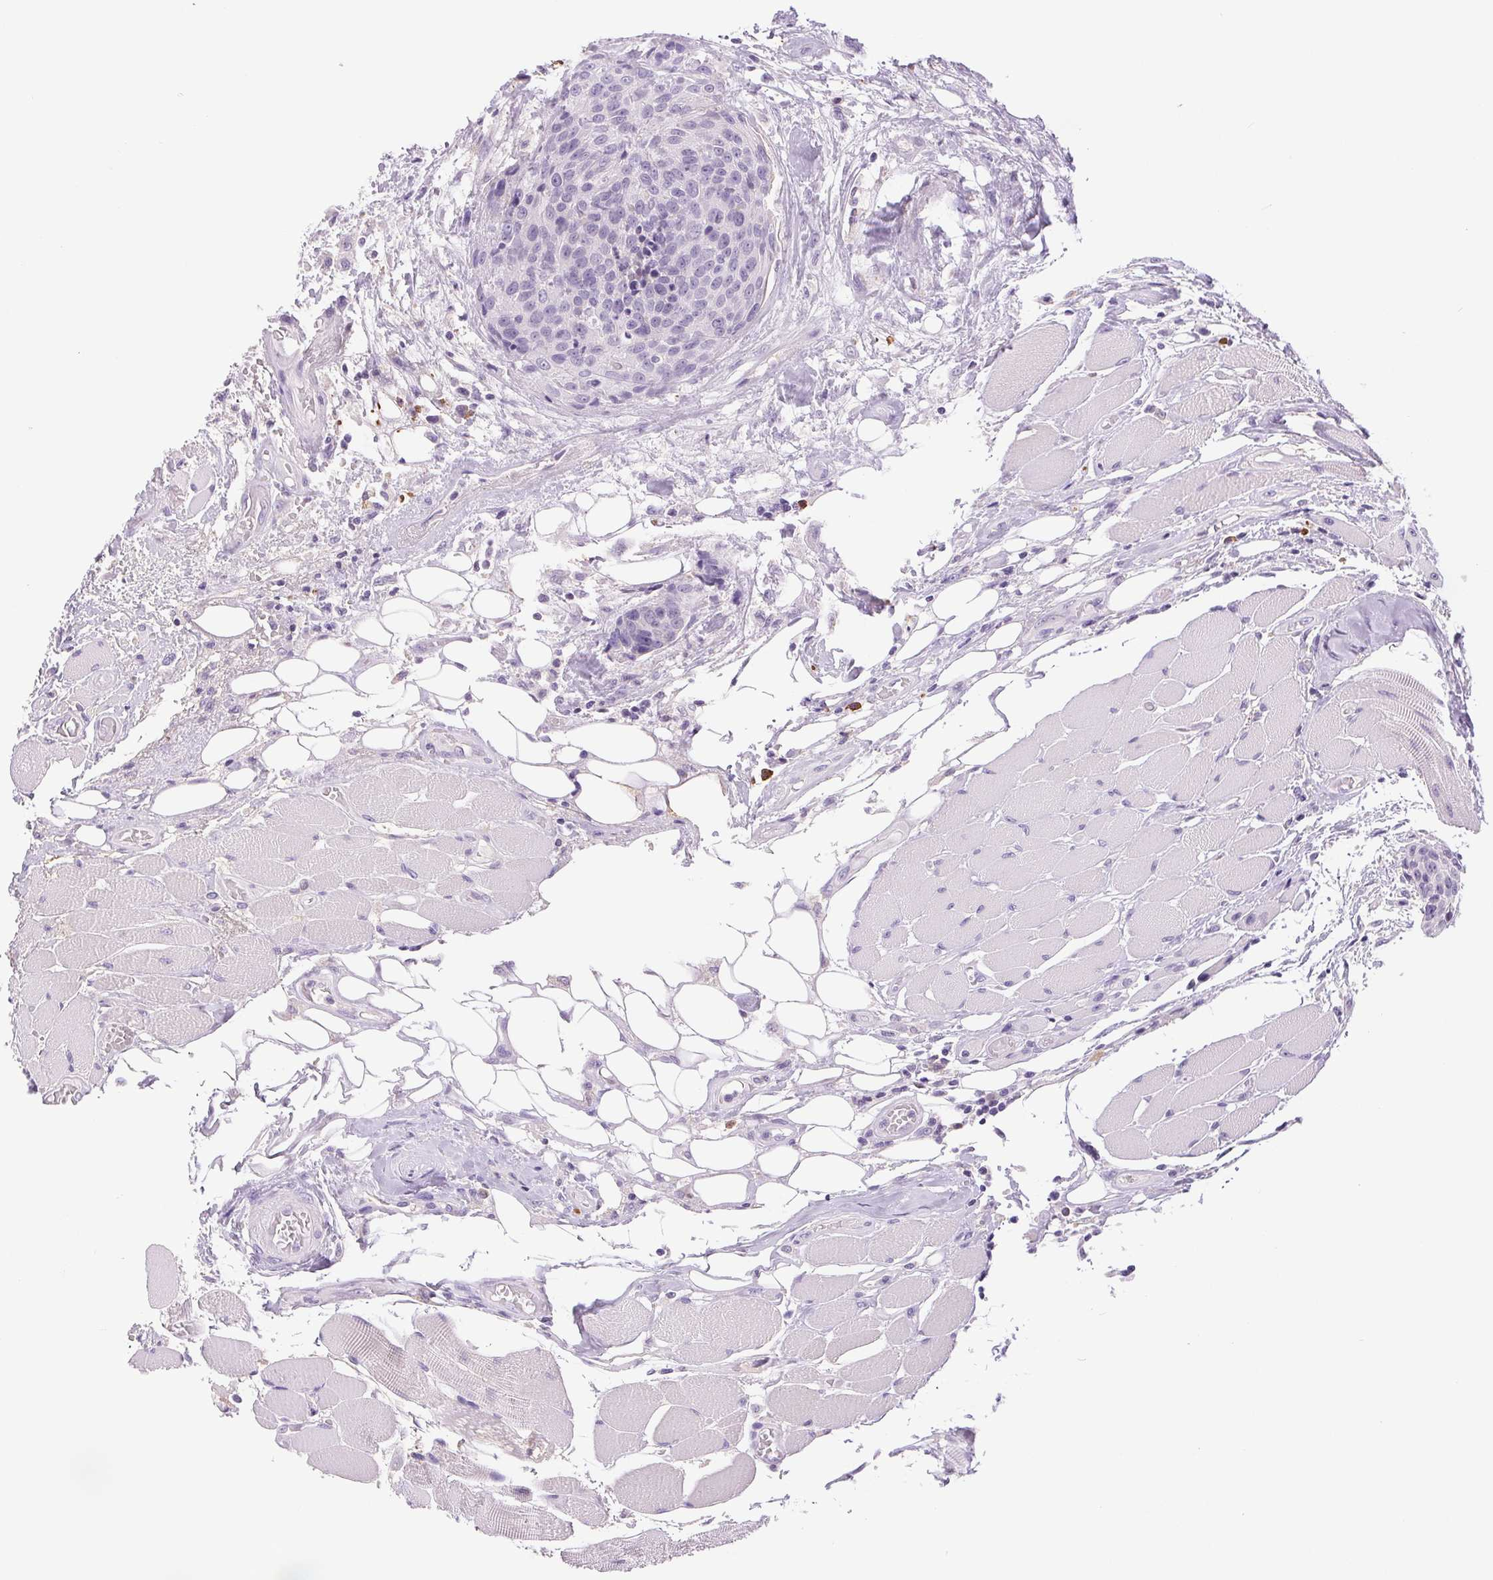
{"staining": {"intensity": "negative", "quantity": "none", "location": "none"}, "tissue": "head and neck cancer", "cell_type": "Tumor cells", "image_type": "cancer", "snomed": [{"axis": "morphology", "description": "Squamous cell carcinoma, NOS"}, {"axis": "topography", "description": "Oral tissue"}, {"axis": "topography", "description": "Head-Neck"}], "caption": "The histopathology image exhibits no staining of tumor cells in head and neck squamous cell carcinoma. The staining was performed using DAB (3,3'-diaminobenzidine) to visualize the protein expression in brown, while the nuclei were stained in blue with hematoxylin (Magnification: 20x).", "gene": "IFIT1B", "patient": {"sex": "male", "age": 64}}